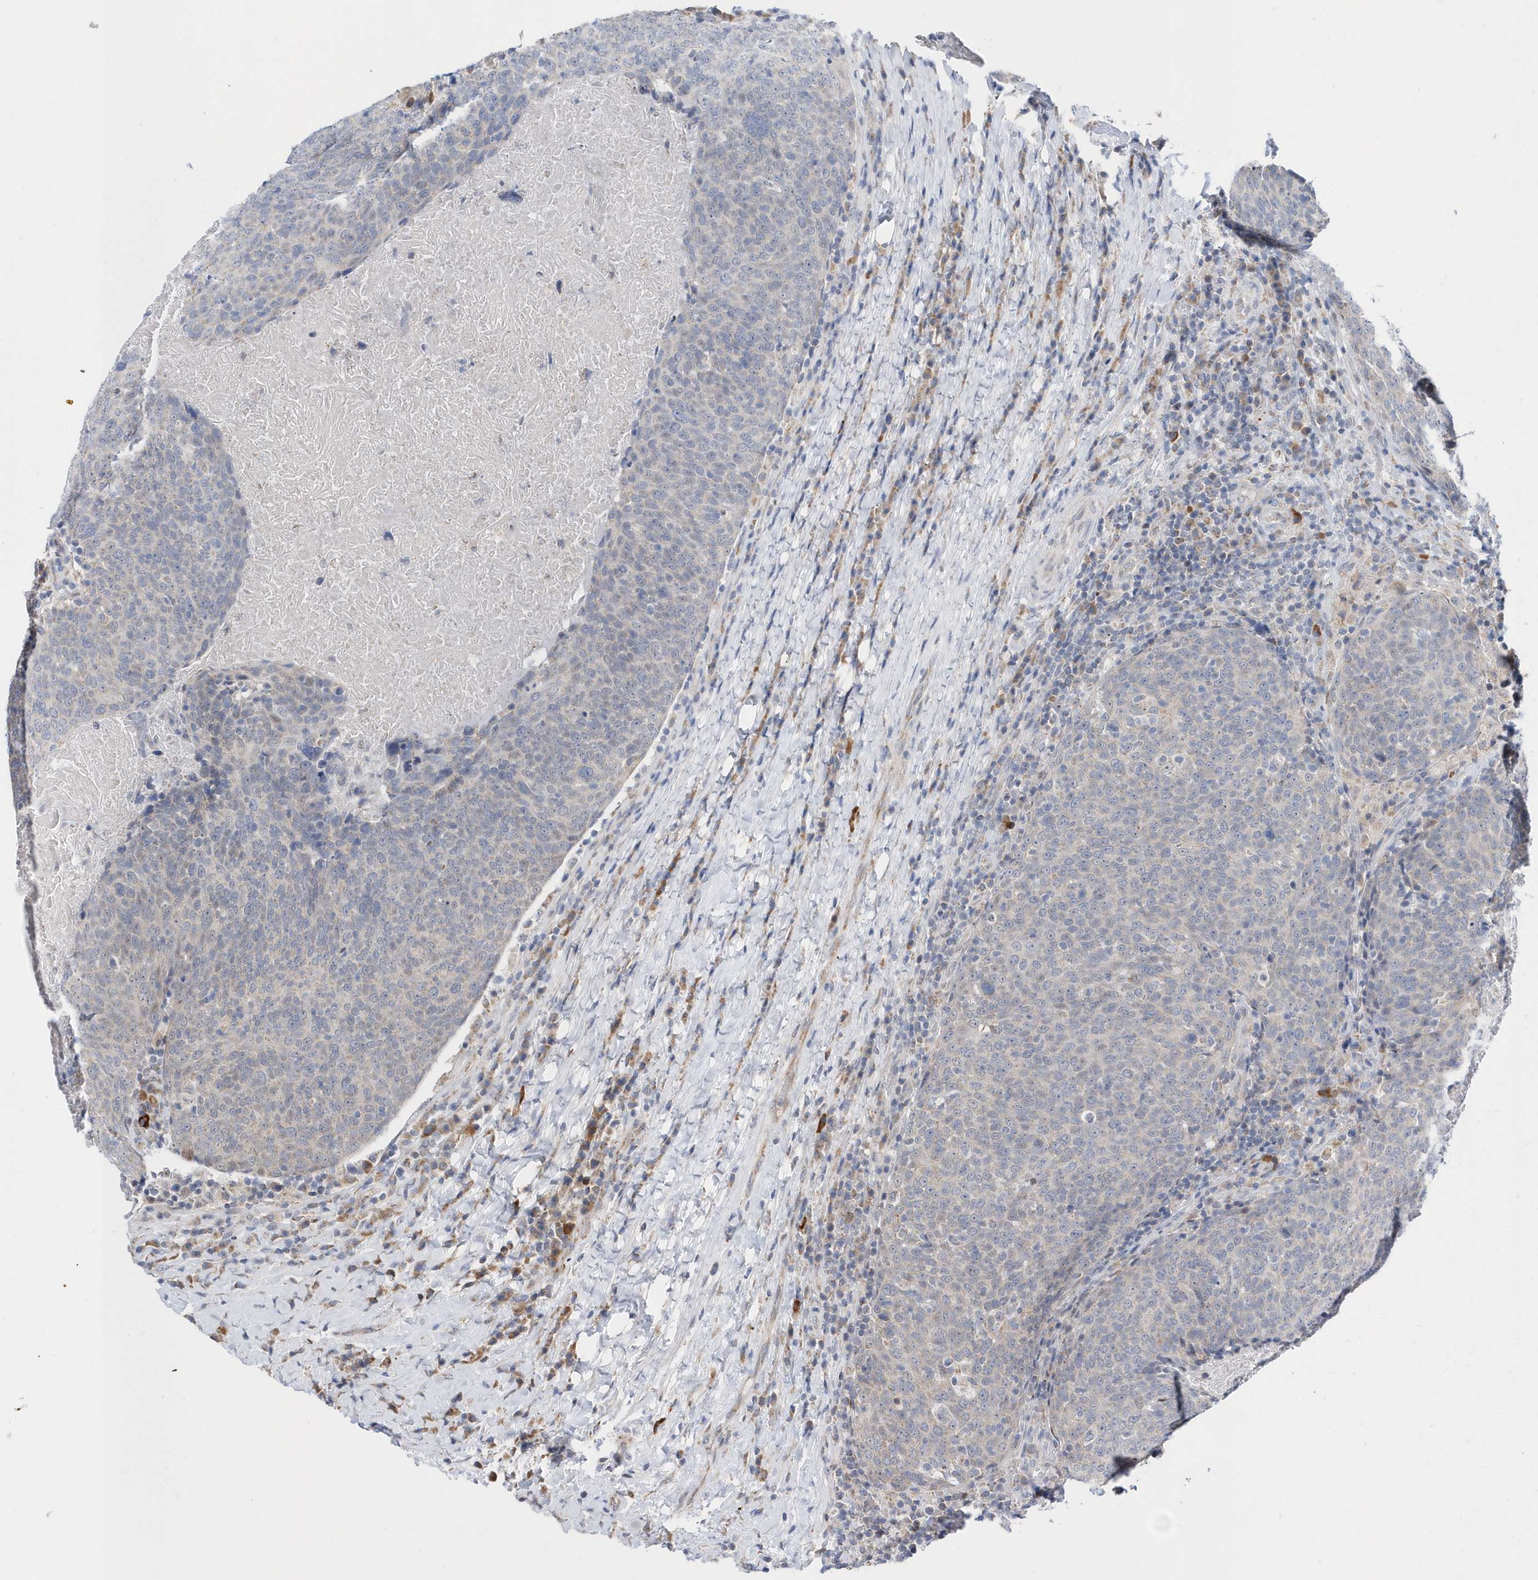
{"staining": {"intensity": "negative", "quantity": "none", "location": "none"}, "tissue": "head and neck cancer", "cell_type": "Tumor cells", "image_type": "cancer", "snomed": [{"axis": "morphology", "description": "Squamous cell carcinoma, NOS"}, {"axis": "morphology", "description": "Squamous cell carcinoma, metastatic, NOS"}, {"axis": "topography", "description": "Lymph node"}, {"axis": "topography", "description": "Head-Neck"}], "caption": "An immunohistochemistry (IHC) photomicrograph of head and neck cancer is shown. There is no staining in tumor cells of head and neck cancer.", "gene": "SPATA5", "patient": {"sex": "male", "age": 62}}